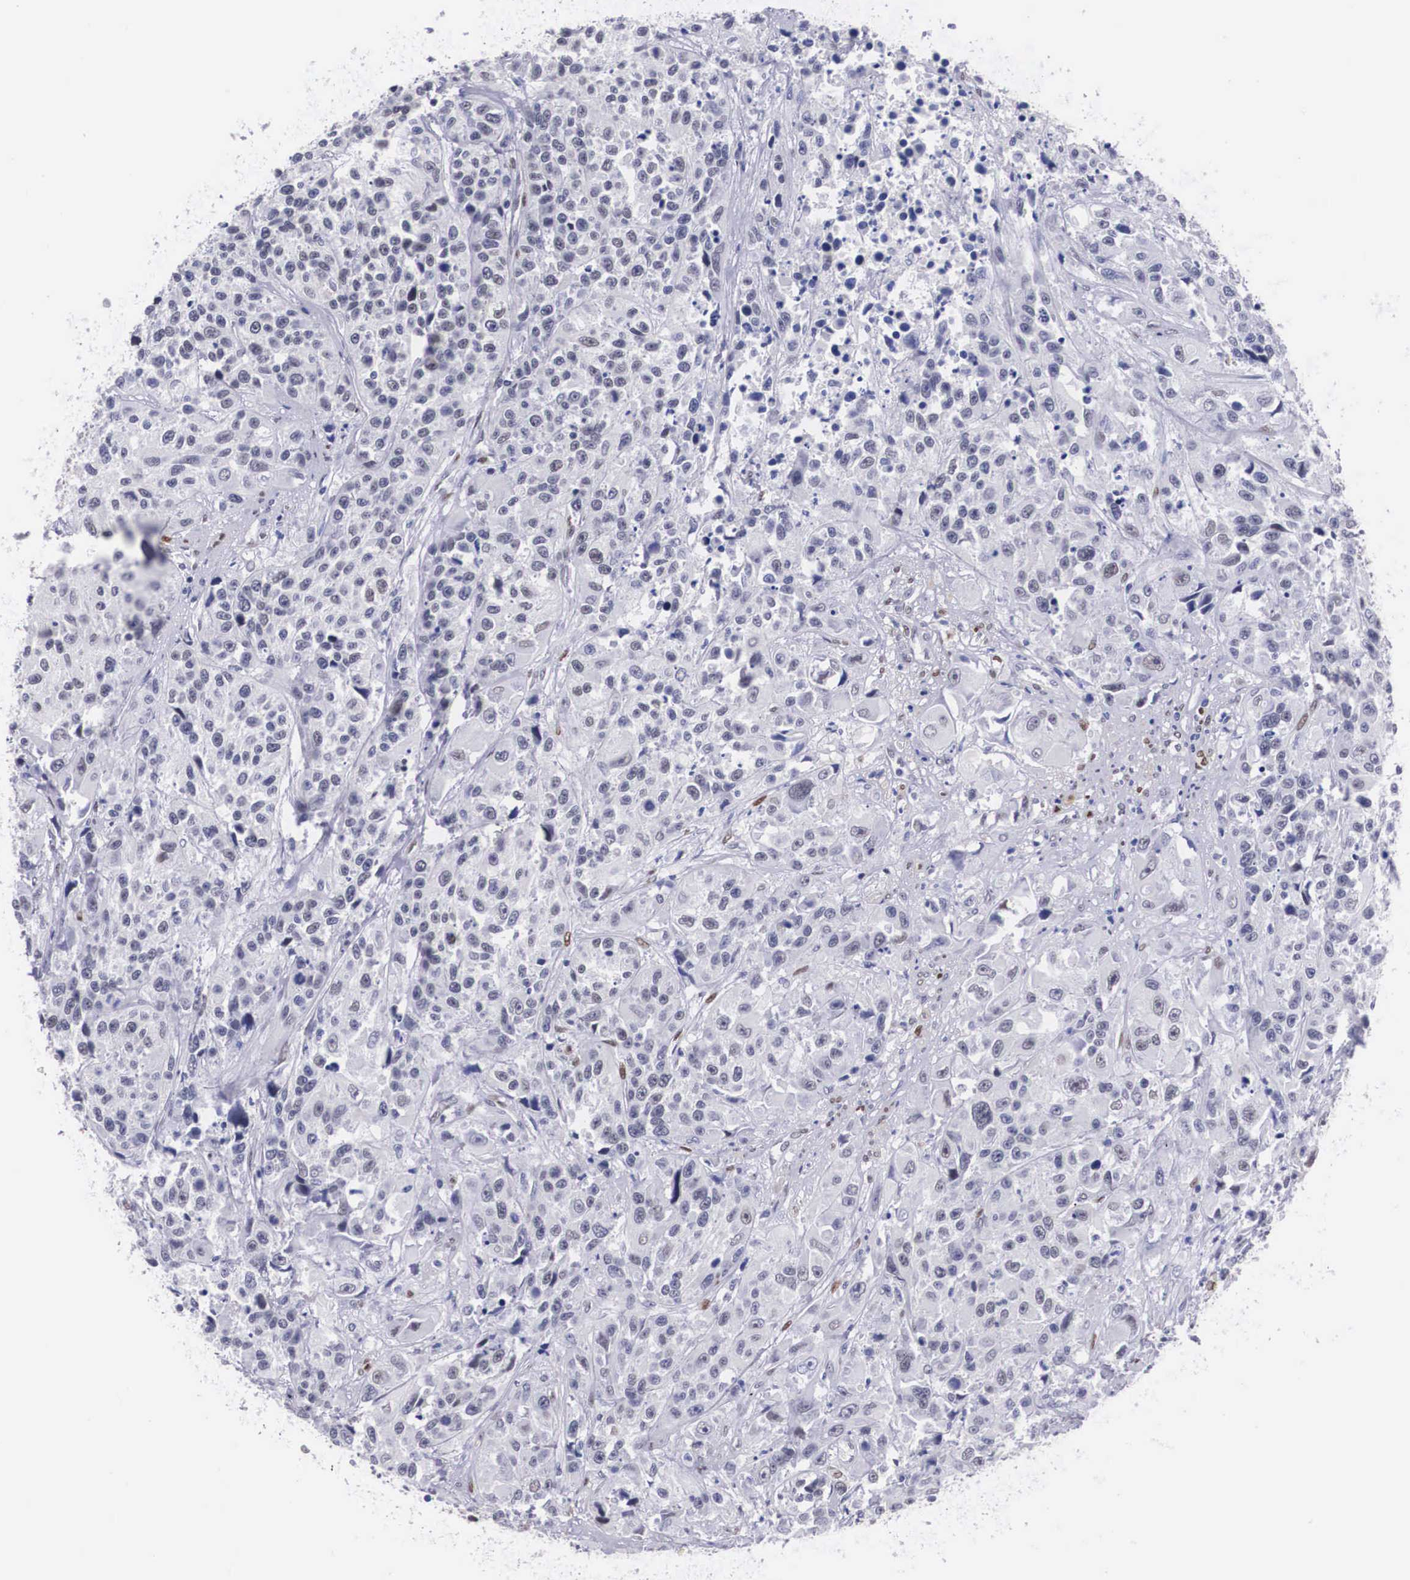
{"staining": {"intensity": "weak", "quantity": "<25%", "location": "nuclear"}, "tissue": "urothelial cancer", "cell_type": "Tumor cells", "image_type": "cancer", "snomed": [{"axis": "morphology", "description": "Urothelial carcinoma, High grade"}, {"axis": "topography", "description": "Urinary bladder"}], "caption": "Immunohistochemical staining of urothelial cancer demonstrates no significant positivity in tumor cells.", "gene": "KHDRBS3", "patient": {"sex": "female", "age": 81}}